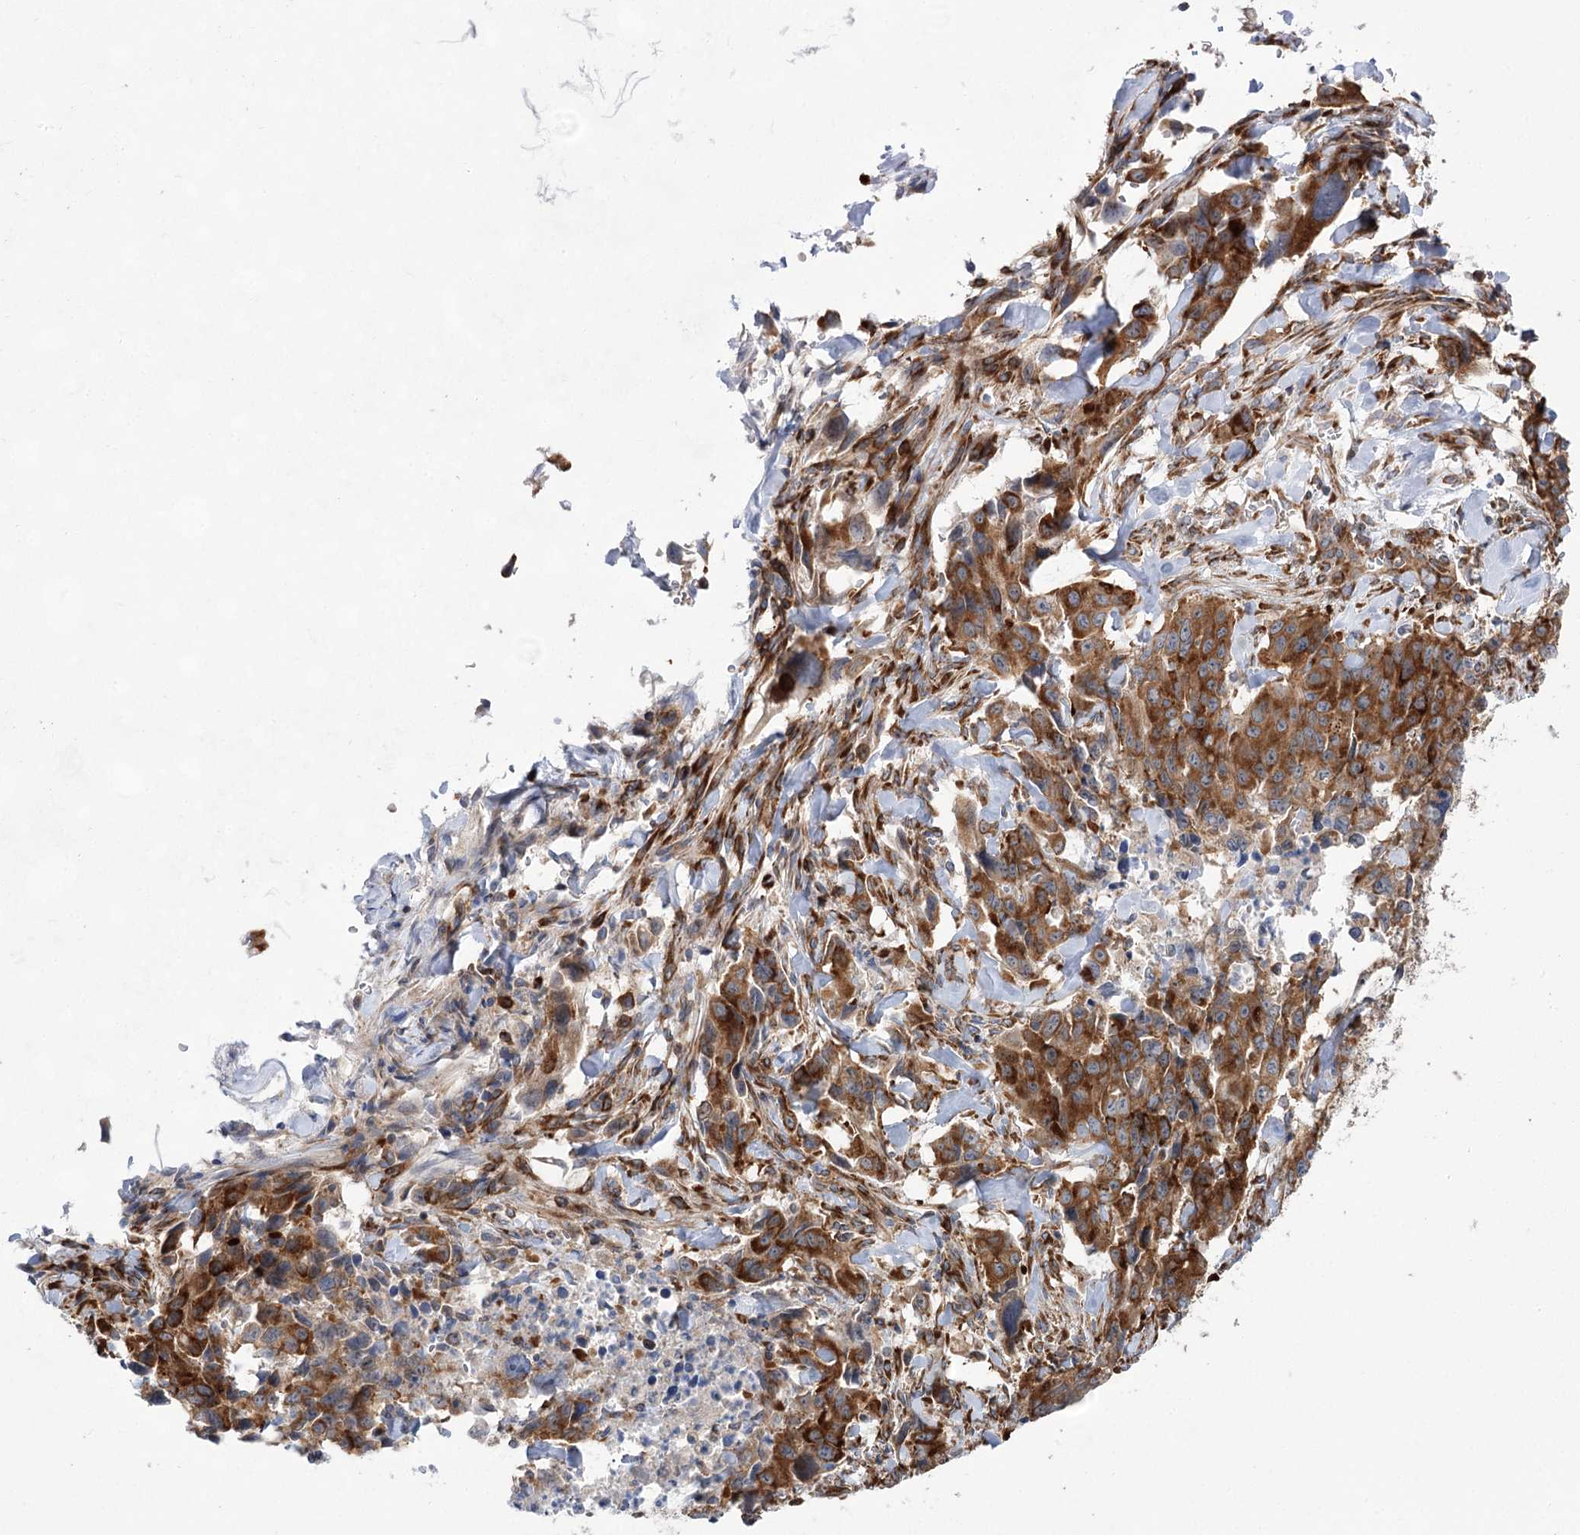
{"staining": {"intensity": "moderate", "quantity": ">75%", "location": "cytoplasmic/membranous"}, "tissue": "lung cancer", "cell_type": "Tumor cells", "image_type": "cancer", "snomed": [{"axis": "morphology", "description": "Adenocarcinoma, NOS"}, {"axis": "topography", "description": "Lung"}], "caption": "About >75% of tumor cells in lung adenocarcinoma reveal moderate cytoplasmic/membranous protein positivity as visualized by brown immunohistochemical staining.", "gene": "VWA2", "patient": {"sex": "female", "age": 51}}